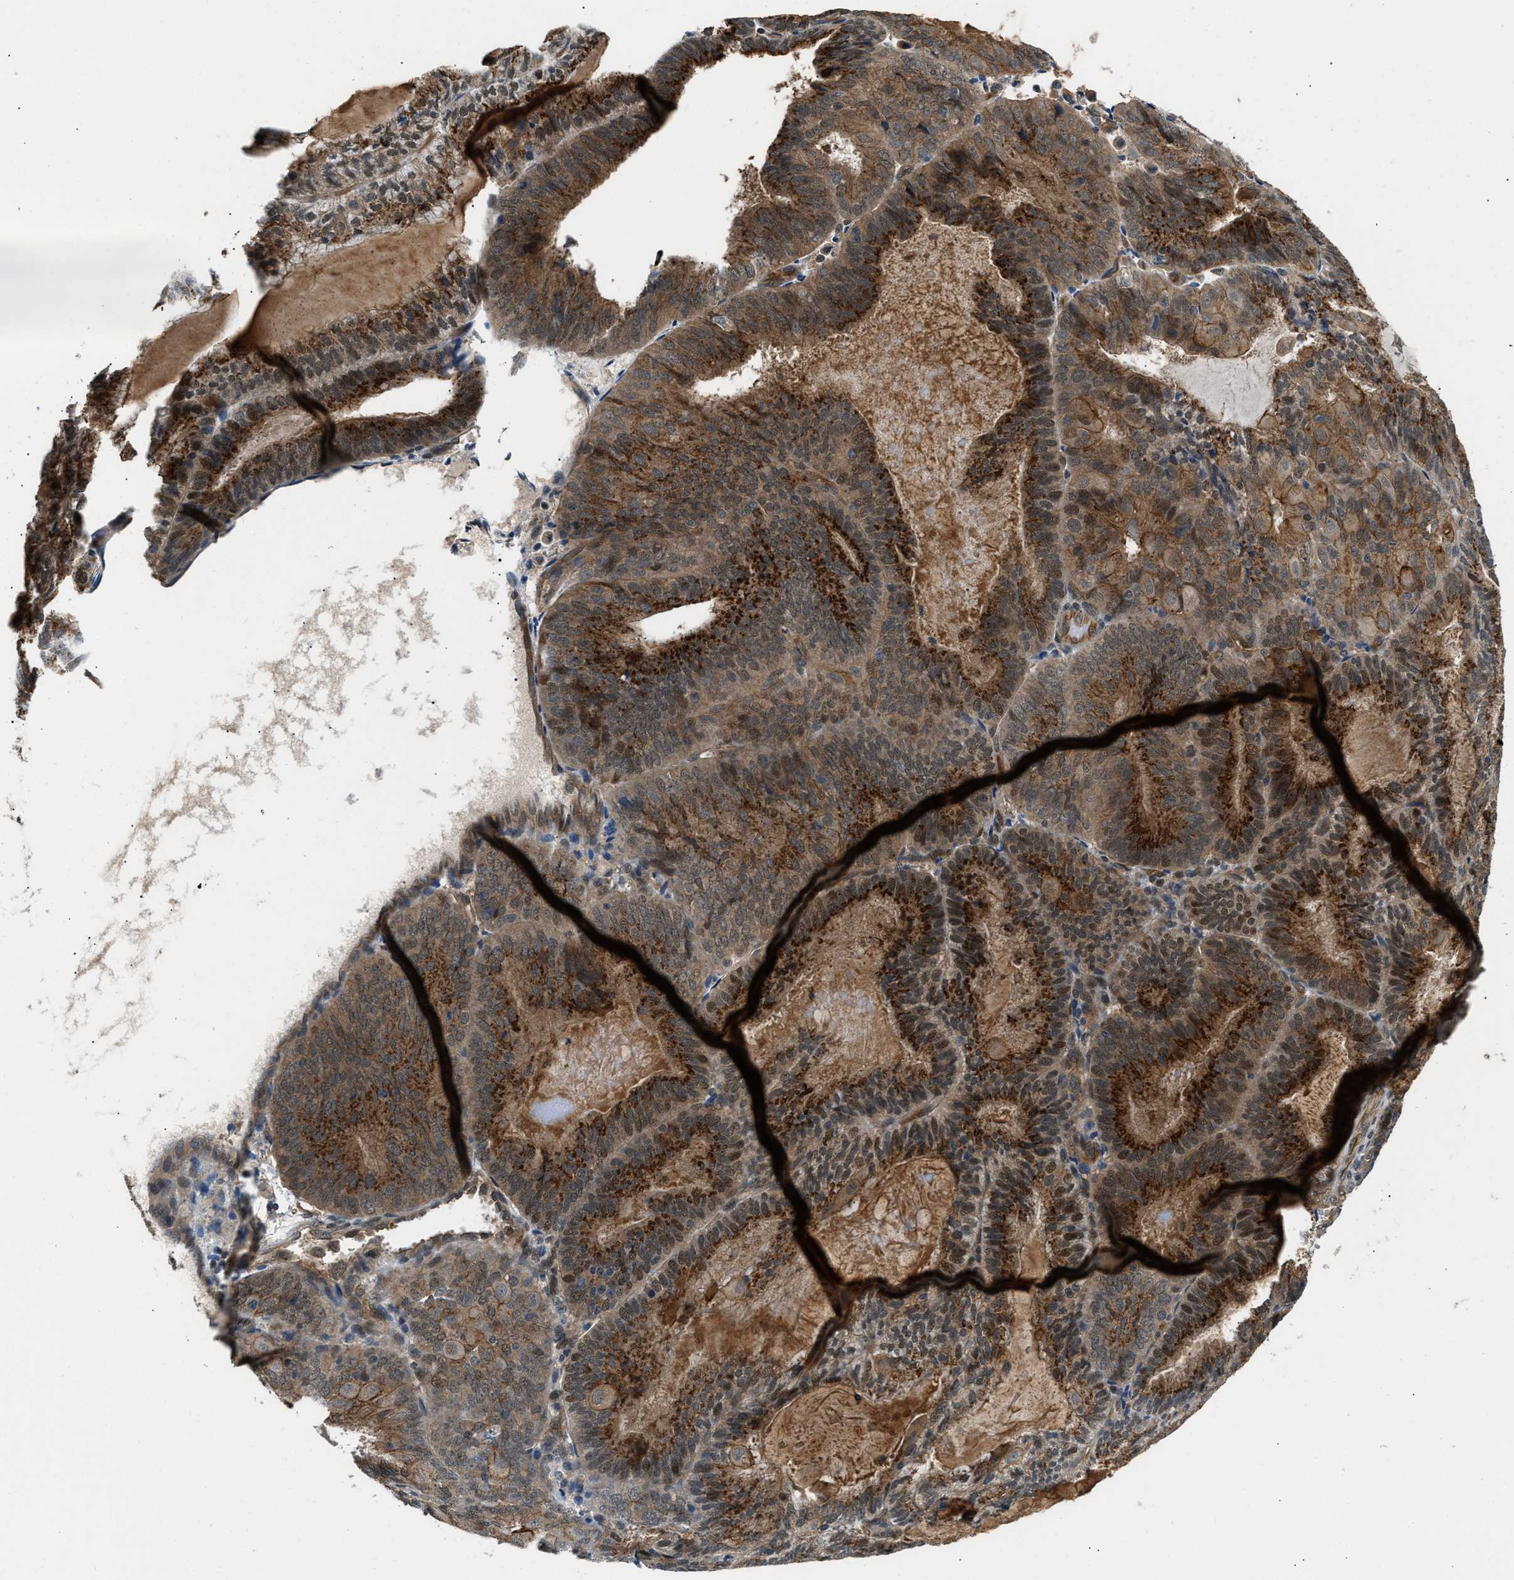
{"staining": {"intensity": "strong", "quantity": ">75%", "location": "cytoplasmic/membranous"}, "tissue": "endometrial cancer", "cell_type": "Tumor cells", "image_type": "cancer", "snomed": [{"axis": "morphology", "description": "Adenocarcinoma, NOS"}, {"axis": "topography", "description": "Endometrium"}], "caption": "Immunohistochemistry staining of endometrial cancer, which displays high levels of strong cytoplasmic/membranous positivity in approximately >75% of tumor cells indicating strong cytoplasmic/membranous protein staining. The staining was performed using DAB (3,3'-diaminobenzidine) (brown) for protein detection and nuclei were counterstained in hematoxylin (blue).", "gene": "COPS2", "patient": {"sex": "female", "age": 81}}